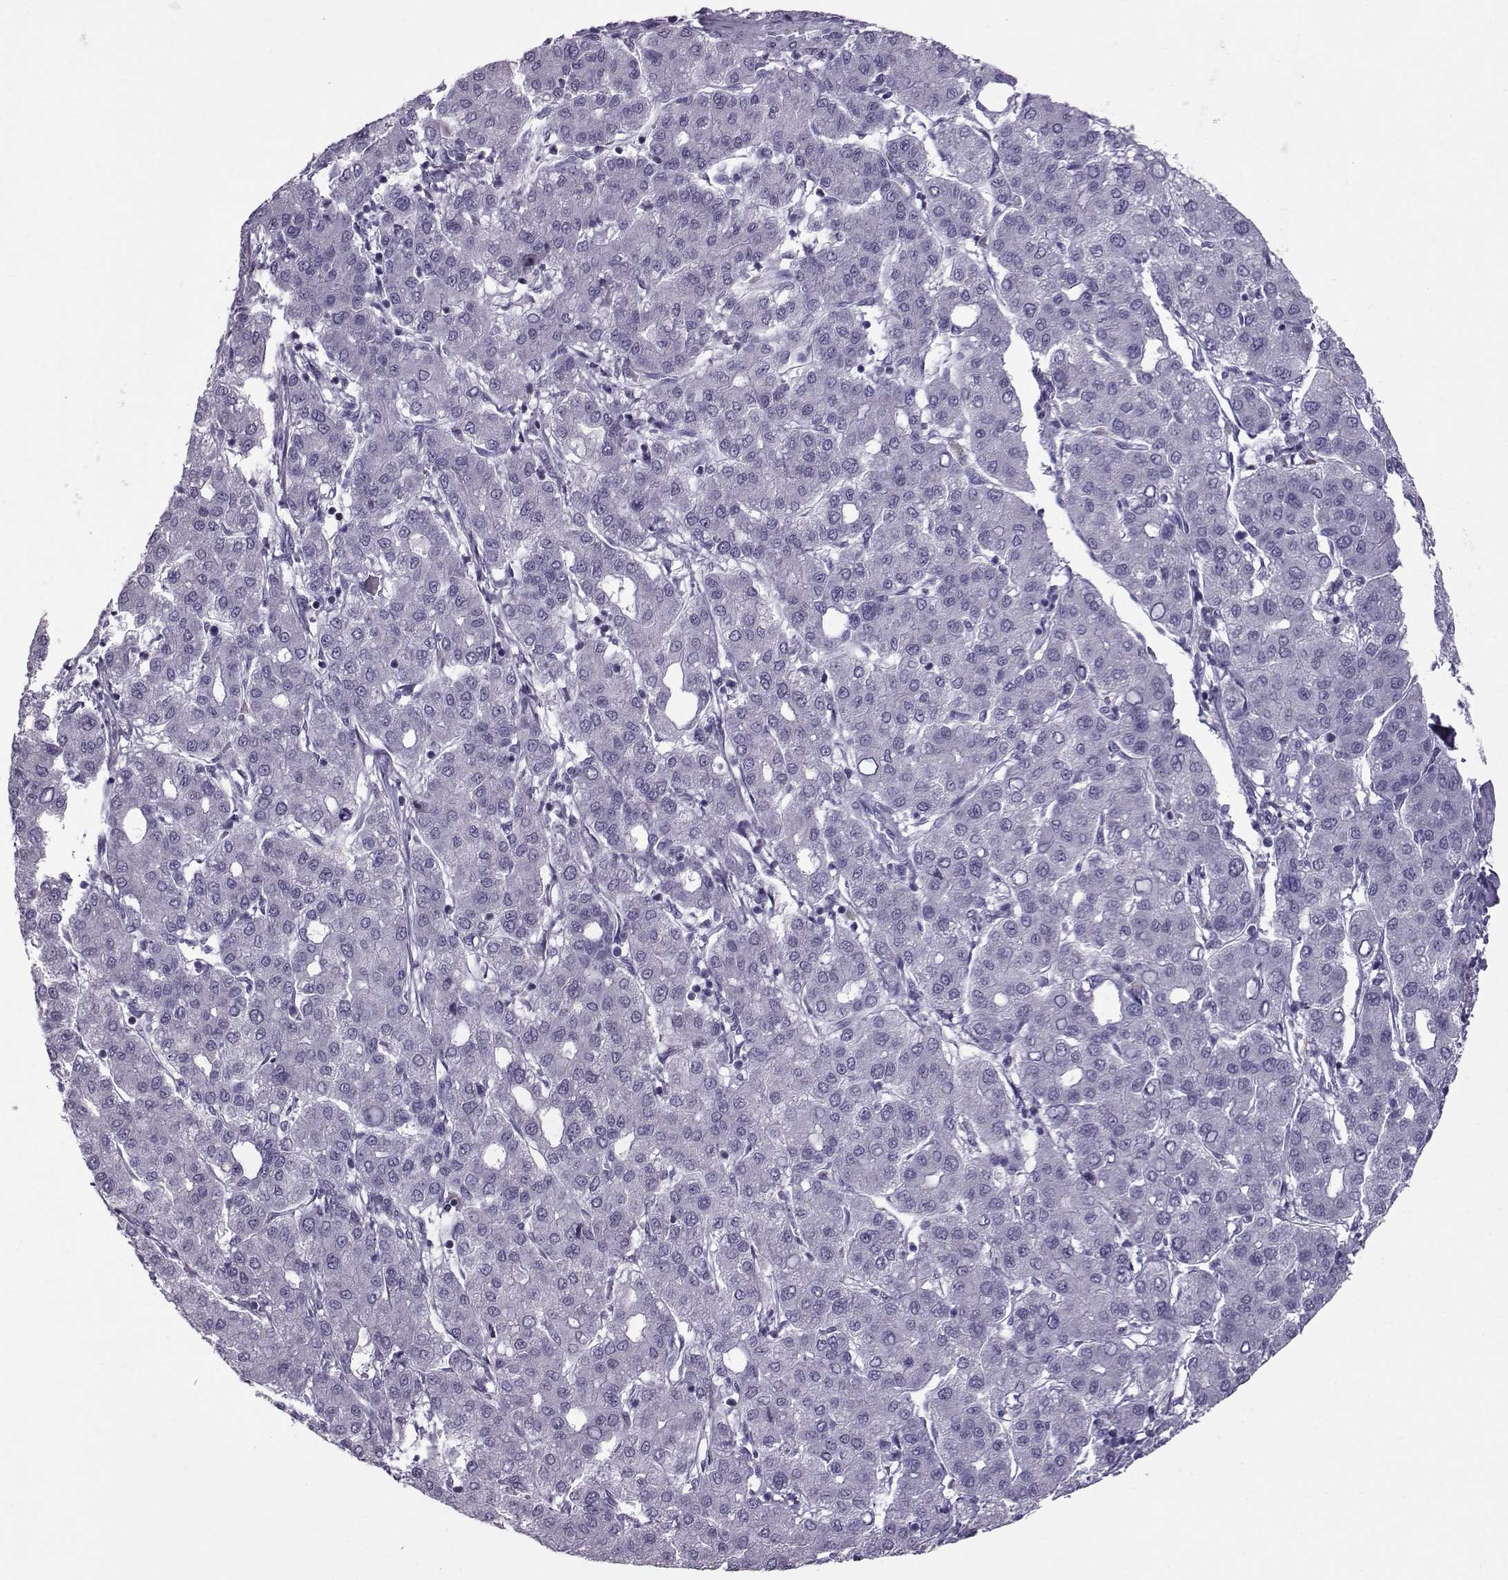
{"staining": {"intensity": "negative", "quantity": "none", "location": "none"}, "tissue": "liver cancer", "cell_type": "Tumor cells", "image_type": "cancer", "snomed": [{"axis": "morphology", "description": "Carcinoma, Hepatocellular, NOS"}, {"axis": "topography", "description": "Liver"}], "caption": "Histopathology image shows no significant protein expression in tumor cells of liver cancer.", "gene": "DMRT3", "patient": {"sex": "male", "age": 65}}